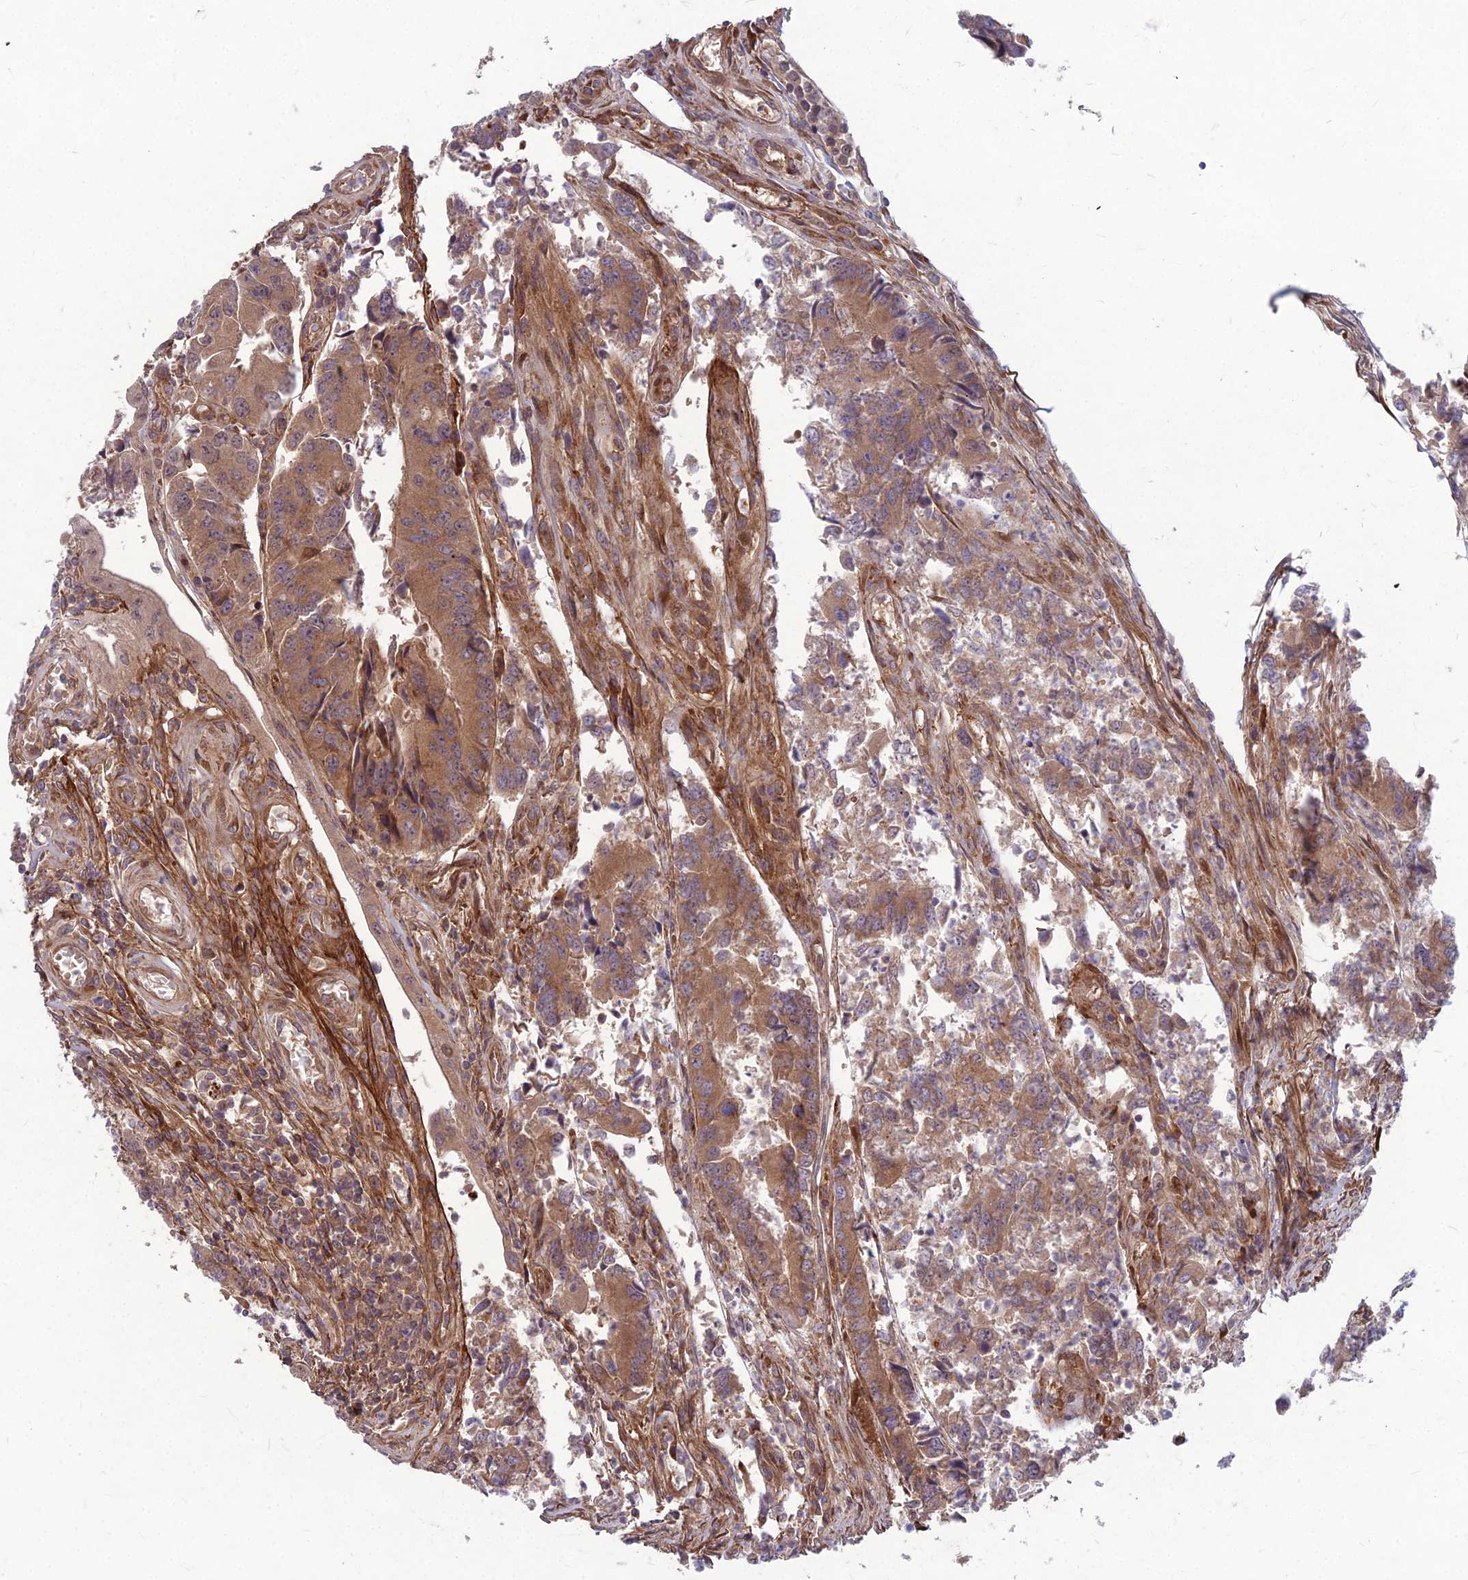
{"staining": {"intensity": "moderate", "quantity": ">75%", "location": "cytoplasmic/membranous"}, "tissue": "colorectal cancer", "cell_type": "Tumor cells", "image_type": "cancer", "snomed": [{"axis": "morphology", "description": "Adenocarcinoma, NOS"}, {"axis": "topography", "description": "Colon"}], "caption": "This image exhibits colorectal adenocarcinoma stained with IHC to label a protein in brown. The cytoplasmic/membranous of tumor cells show moderate positivity for the protein. Nuclei are counter-stained blue.", "gene": "MFSD8", "patient": {"sex": "female", "age": 67}}